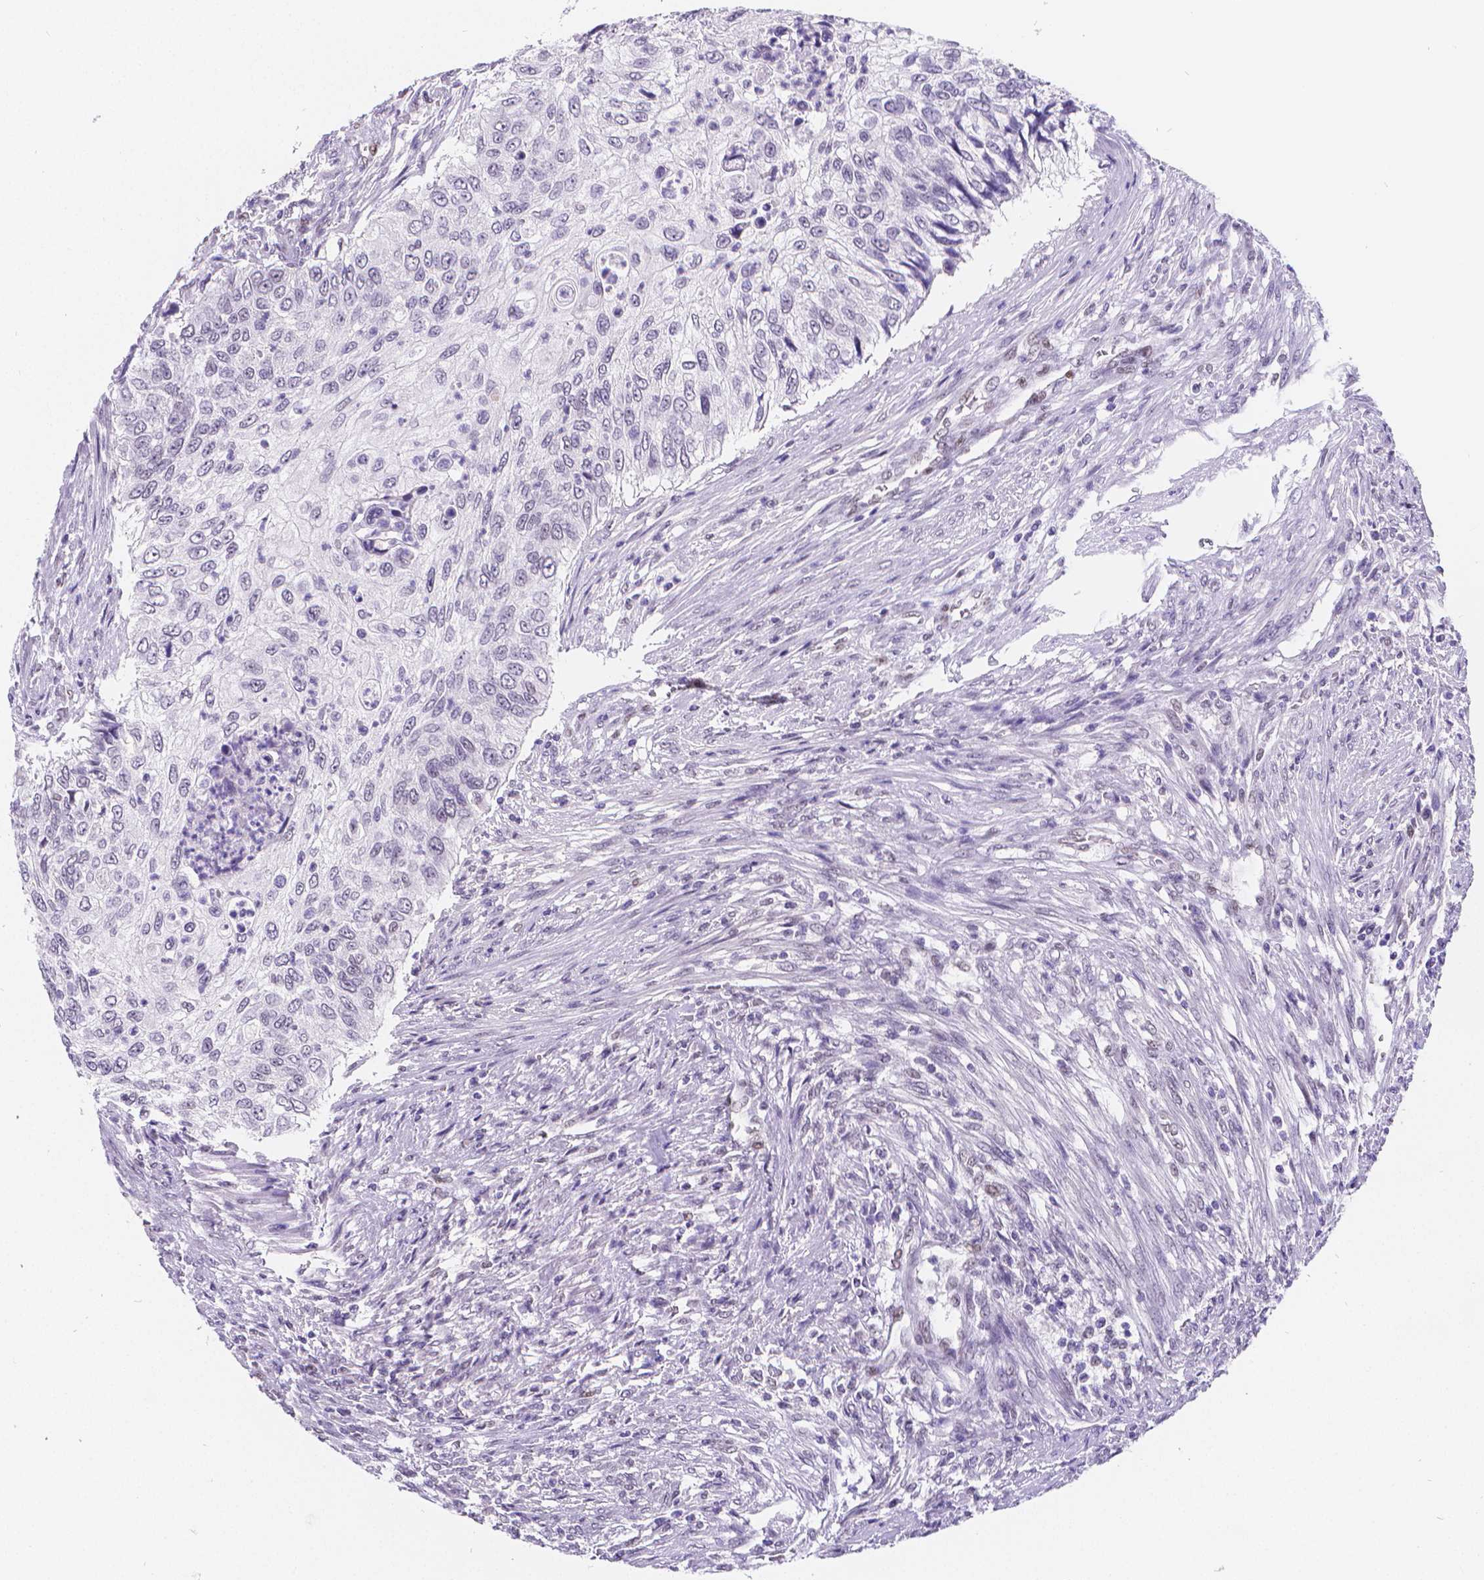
{"staining": {"intensity": "negative", "quantity": "none", "location": "none"}, "tissue": "urothelial cancer", "cell_type": "Tumor cells", "image_type": "cancer", "snomed": [{"axis": "morphology", "description": "Urothelial carcinoma, High grade"}, {"axis": "topography", "description": "Urinary bladder"}], "caption": "IHC photomicrograph of neoplastic tissue: urothelial cancer stained with DAB reveals no significant protein expression in tumor cells. (Brightfield microscopy of DAB (3,3'-diaminobenzidine) immunohistochemistry at high magnification).", "gene": "MEF2C", "patient": {"sex": "female", "age": 60}}